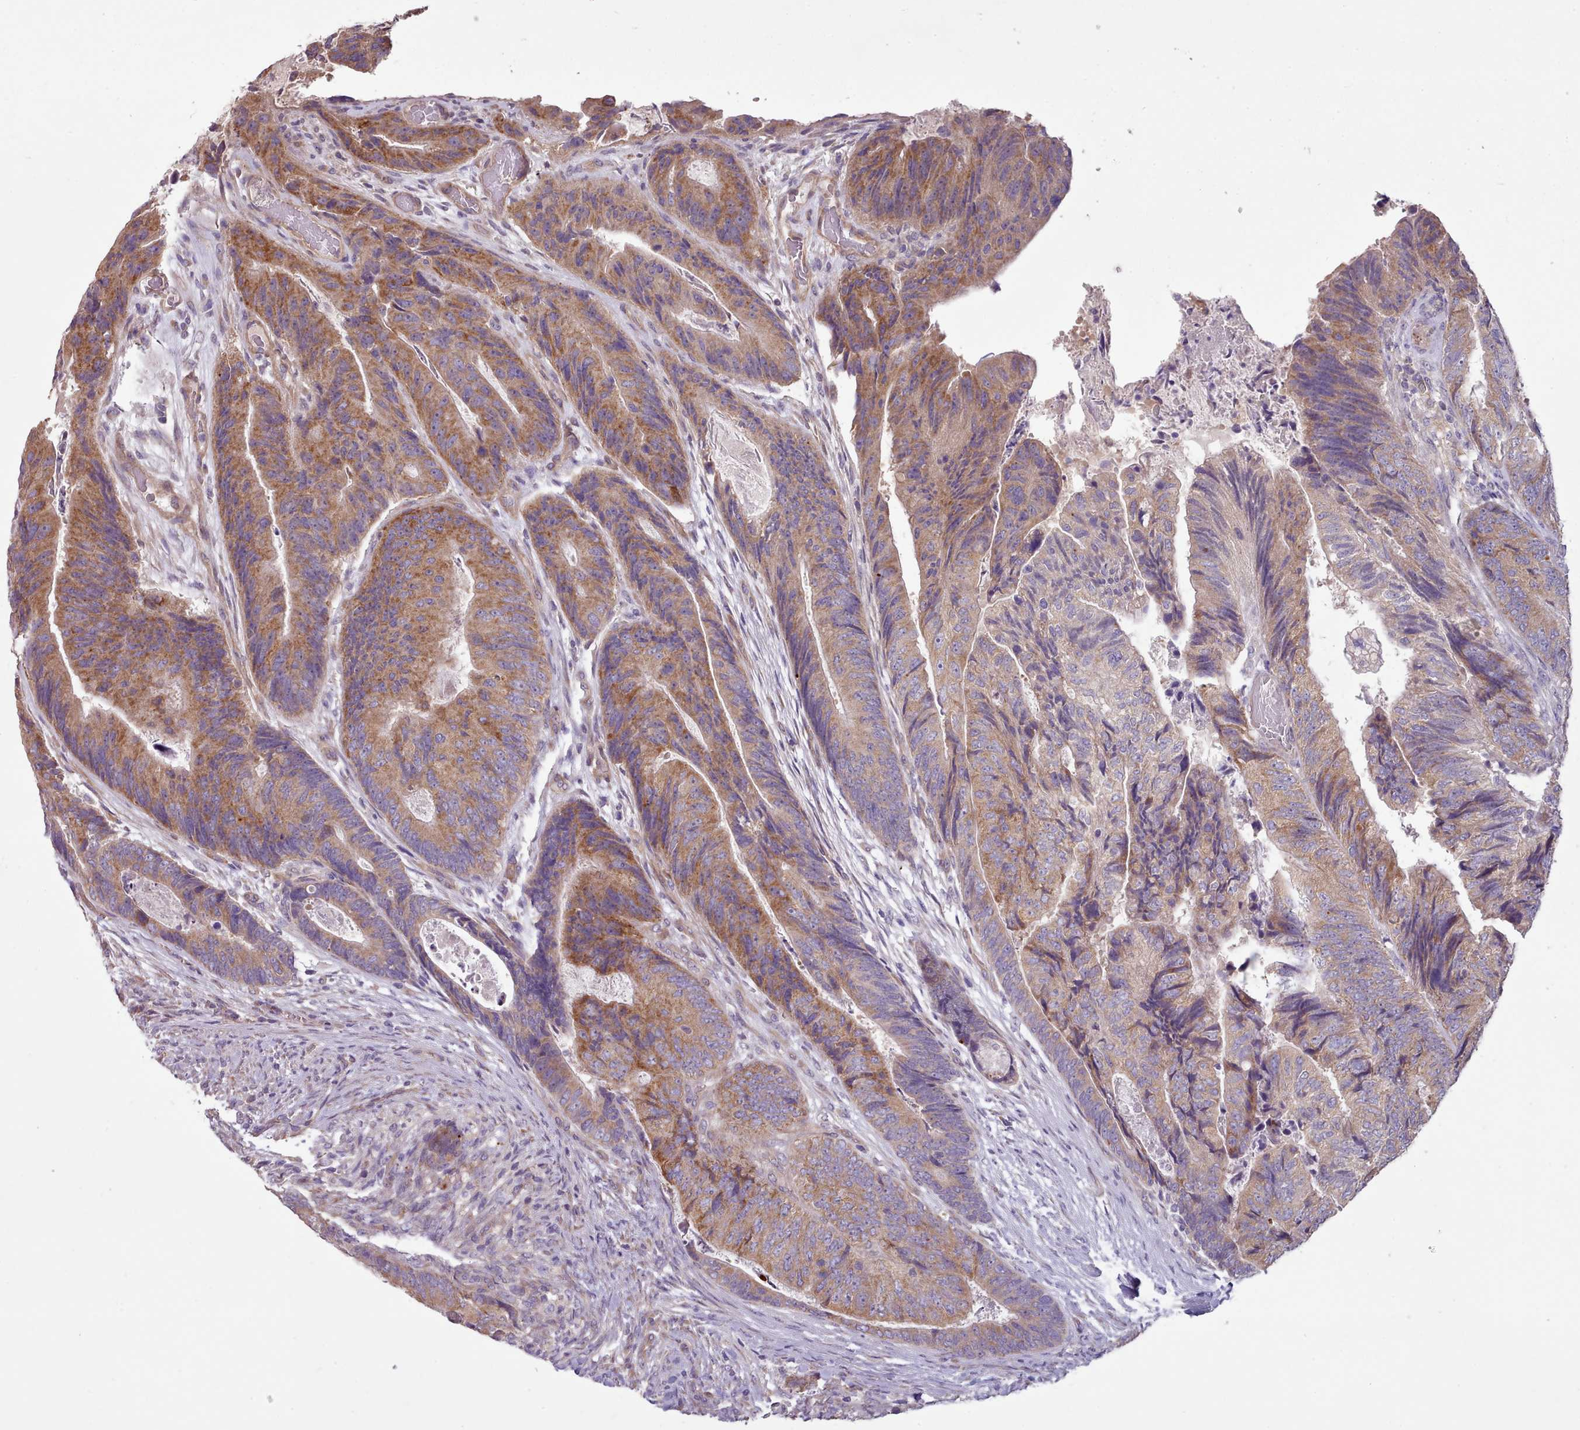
{"staining": {"intensity": "moderate", "quantity": ">75%", "location": "cytoplasmic/membranous"}, "tissue": "colorectal cancer", "cell_type": "Tumor cells", "image_type": "cancer", "snomed": [{"axis": "morphology", "description": "Adenocarcinoma, NOS"}, {"axis": "topography", "description": "Colon"}], "caption": "DAB (3,3'-diaminobenzidine) immunohistochemical staining of colorectal cancer exhibits moderate cytoplasmic/membranous protein expression in about >75% of tumor cells.", "gene": "DPF1", "patient": {"sex": "female", "age": 67}}